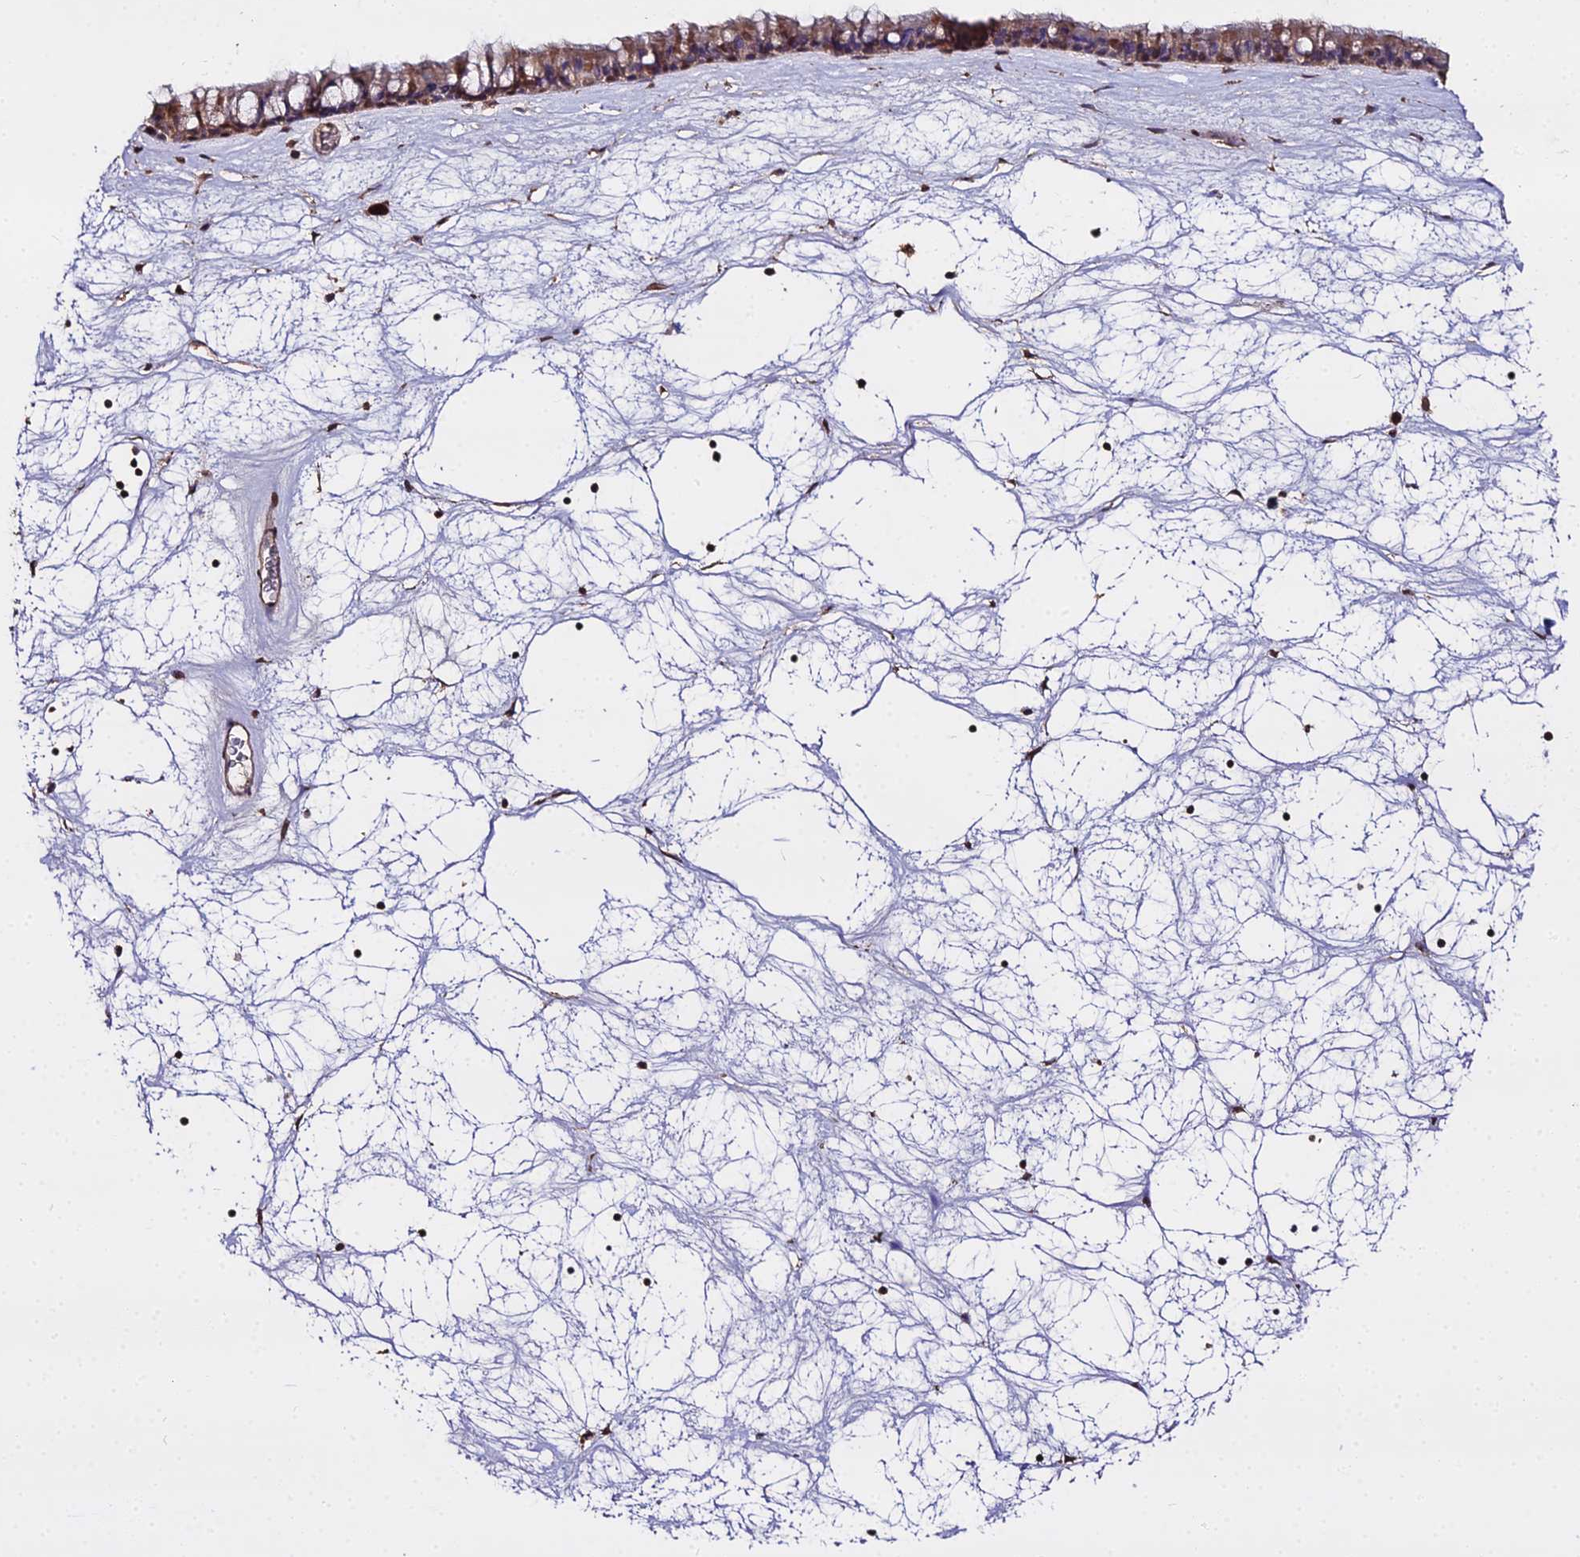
{"staining": {"intensity": "moderate", "quantity": ">75%", "location": "cytoplasmic/membranous"}, "tissue": "nasopharynx", "cell_type": "Respiratory epithelial cells", "image_type": "normal", "snomed": [{"axis": "morphology", "description": "Normal tissue, NOS"}, {"axis": "topography", "description": "Nasopharynx"}], "caption": "Protein expression analysis of benign nasopharynx displays moderate cytoplasmic/membranous staining in about >75% of respiratory epithelial cells.", "gene": "METTL13", "patient": {"sex": "male", "age": 64}}